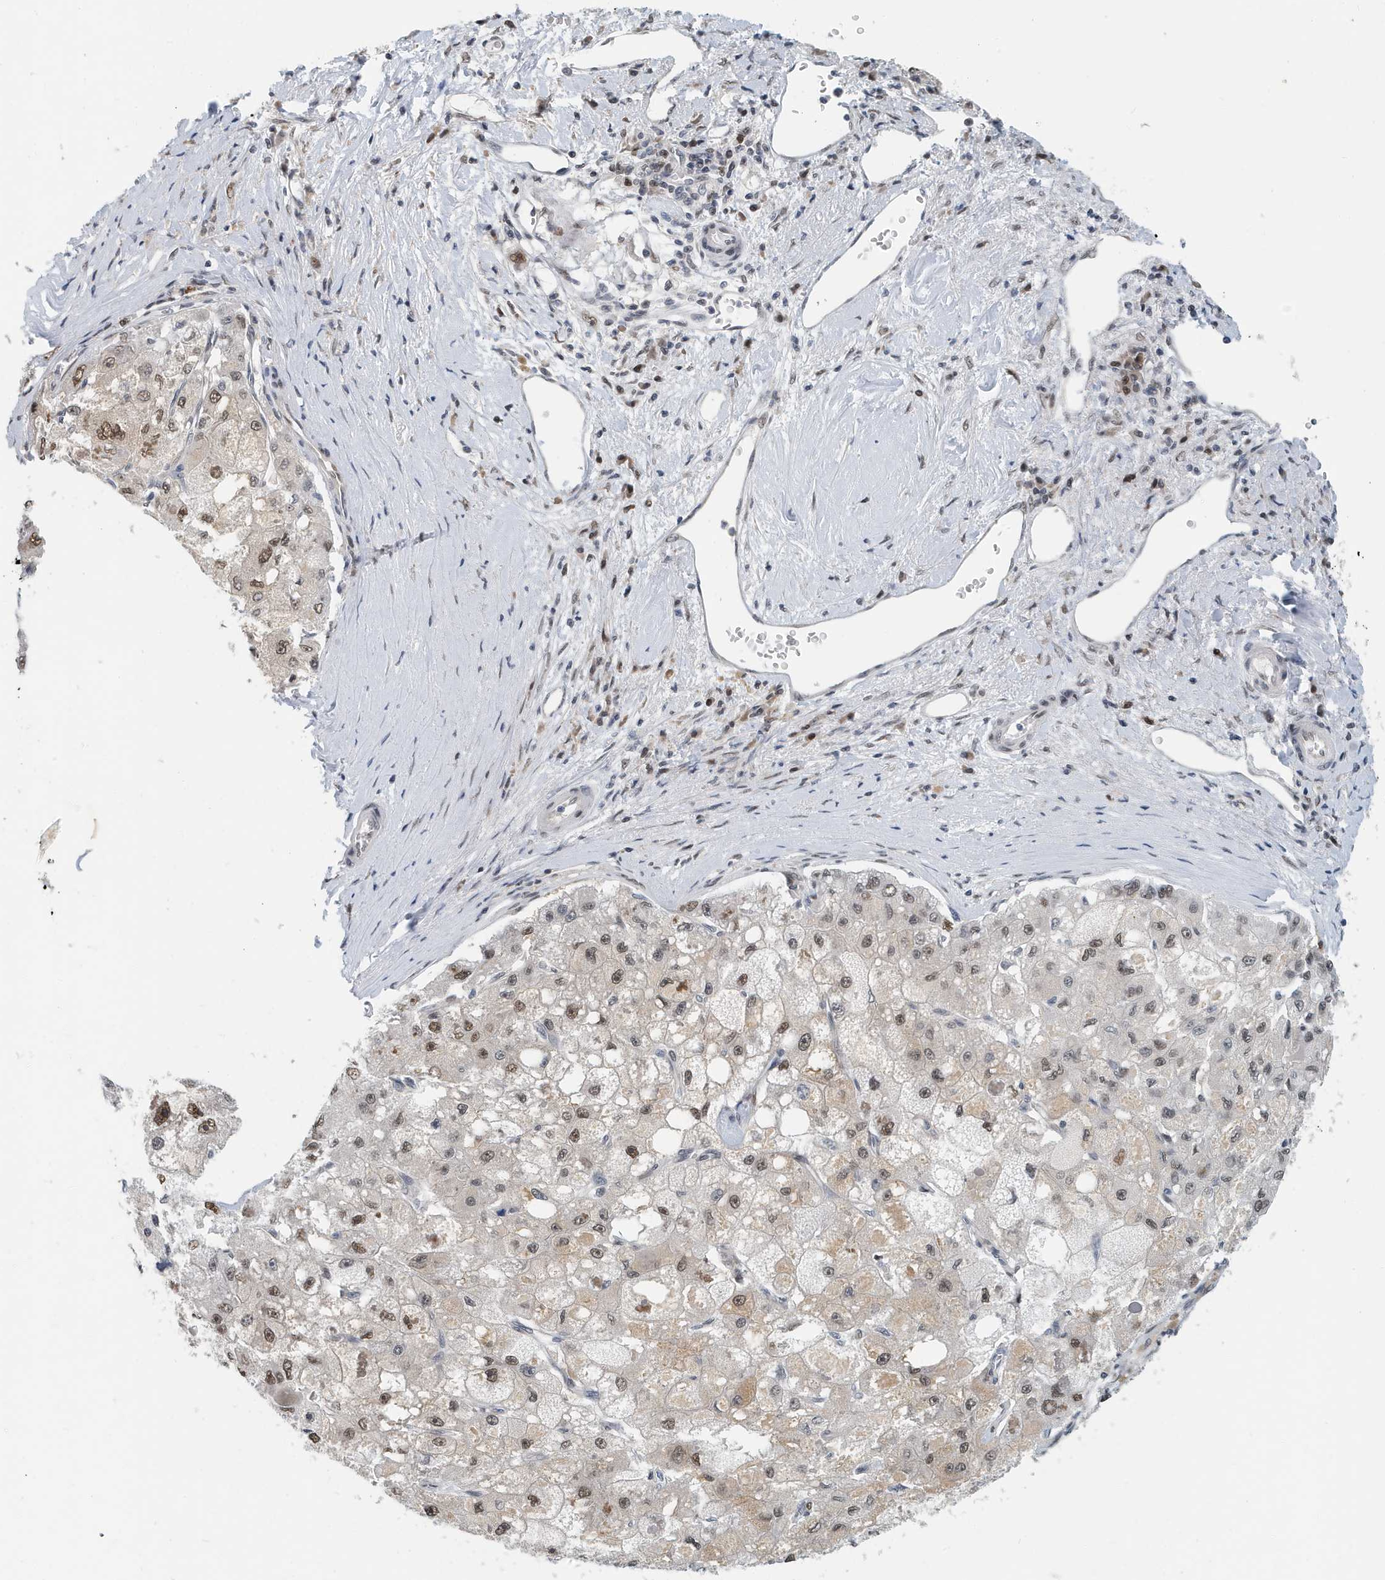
{"staining": {"intensity": "moderate", "quantity": ">75%", "location": "nuclear"}, "tissue": "liver cancer", "cell_type": "Tumor cells", "image_type": "cancer", "snomed": [{"axis": "morphology", "description": "Carcinoma, Hepatocellular, NOS"}, {"axis": "topography", "description": "Liver"}], "caption": "The immunohistochemical stain labels moderate nuclear staining in tumor cells of liver cancer tissue.", "gene": "KIF15", "patient": {"sex": "male", "age": 80}}